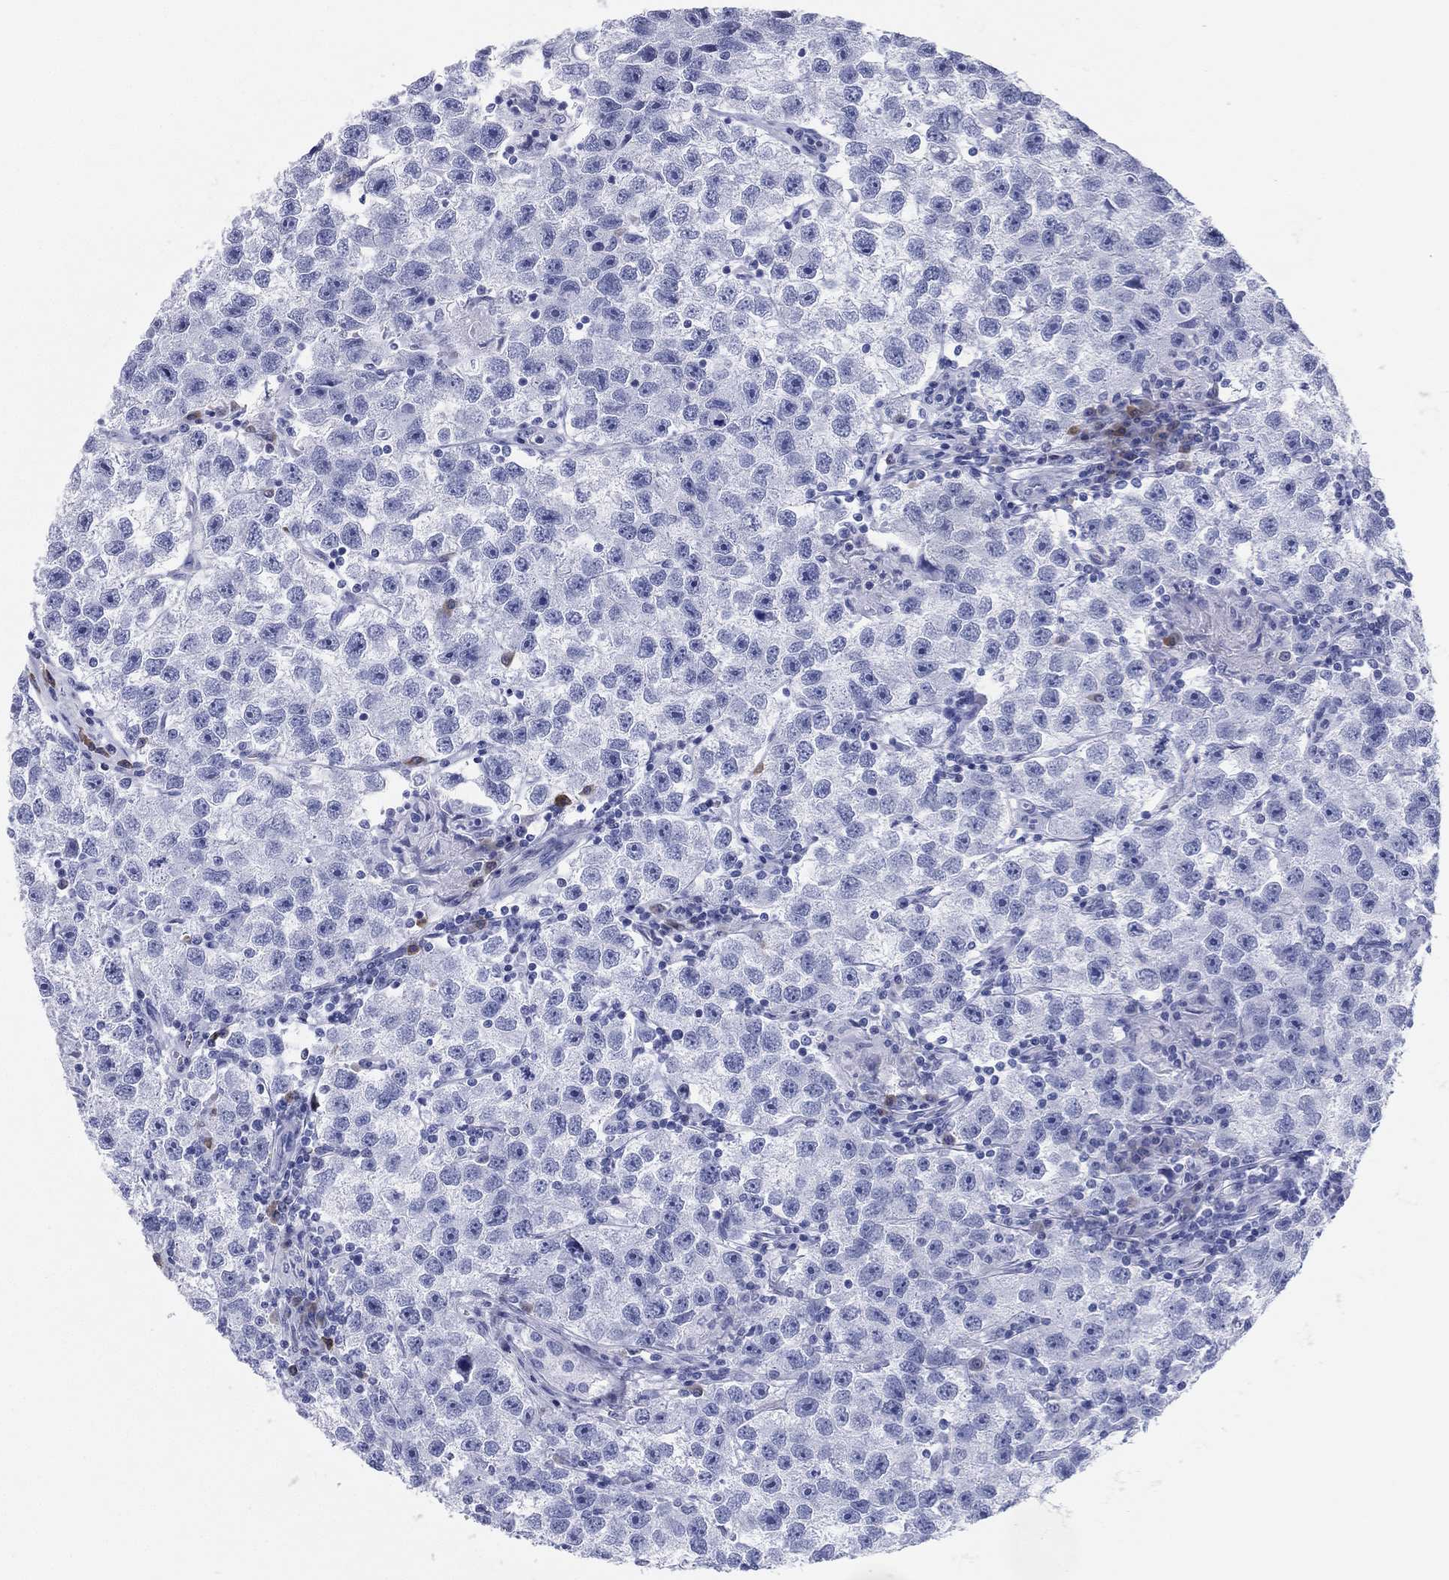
{"staining": {"intensity": "negative", "quantity": "none", "location": "none"}, "tissue": "testis cancer", "cell_type": "Tumor cells", "image_type": "cancer", "snomed": [{"axis": "morphology", "description": "Seminoma, NOS"}, {"axis": "topography", "description": "Testis"}], "caption": "A photomicrograph of human testis seminoma is negative for staining in tumor cells.", "gene": "CD79A", "patient": {"sex": "male", "age": 26}}